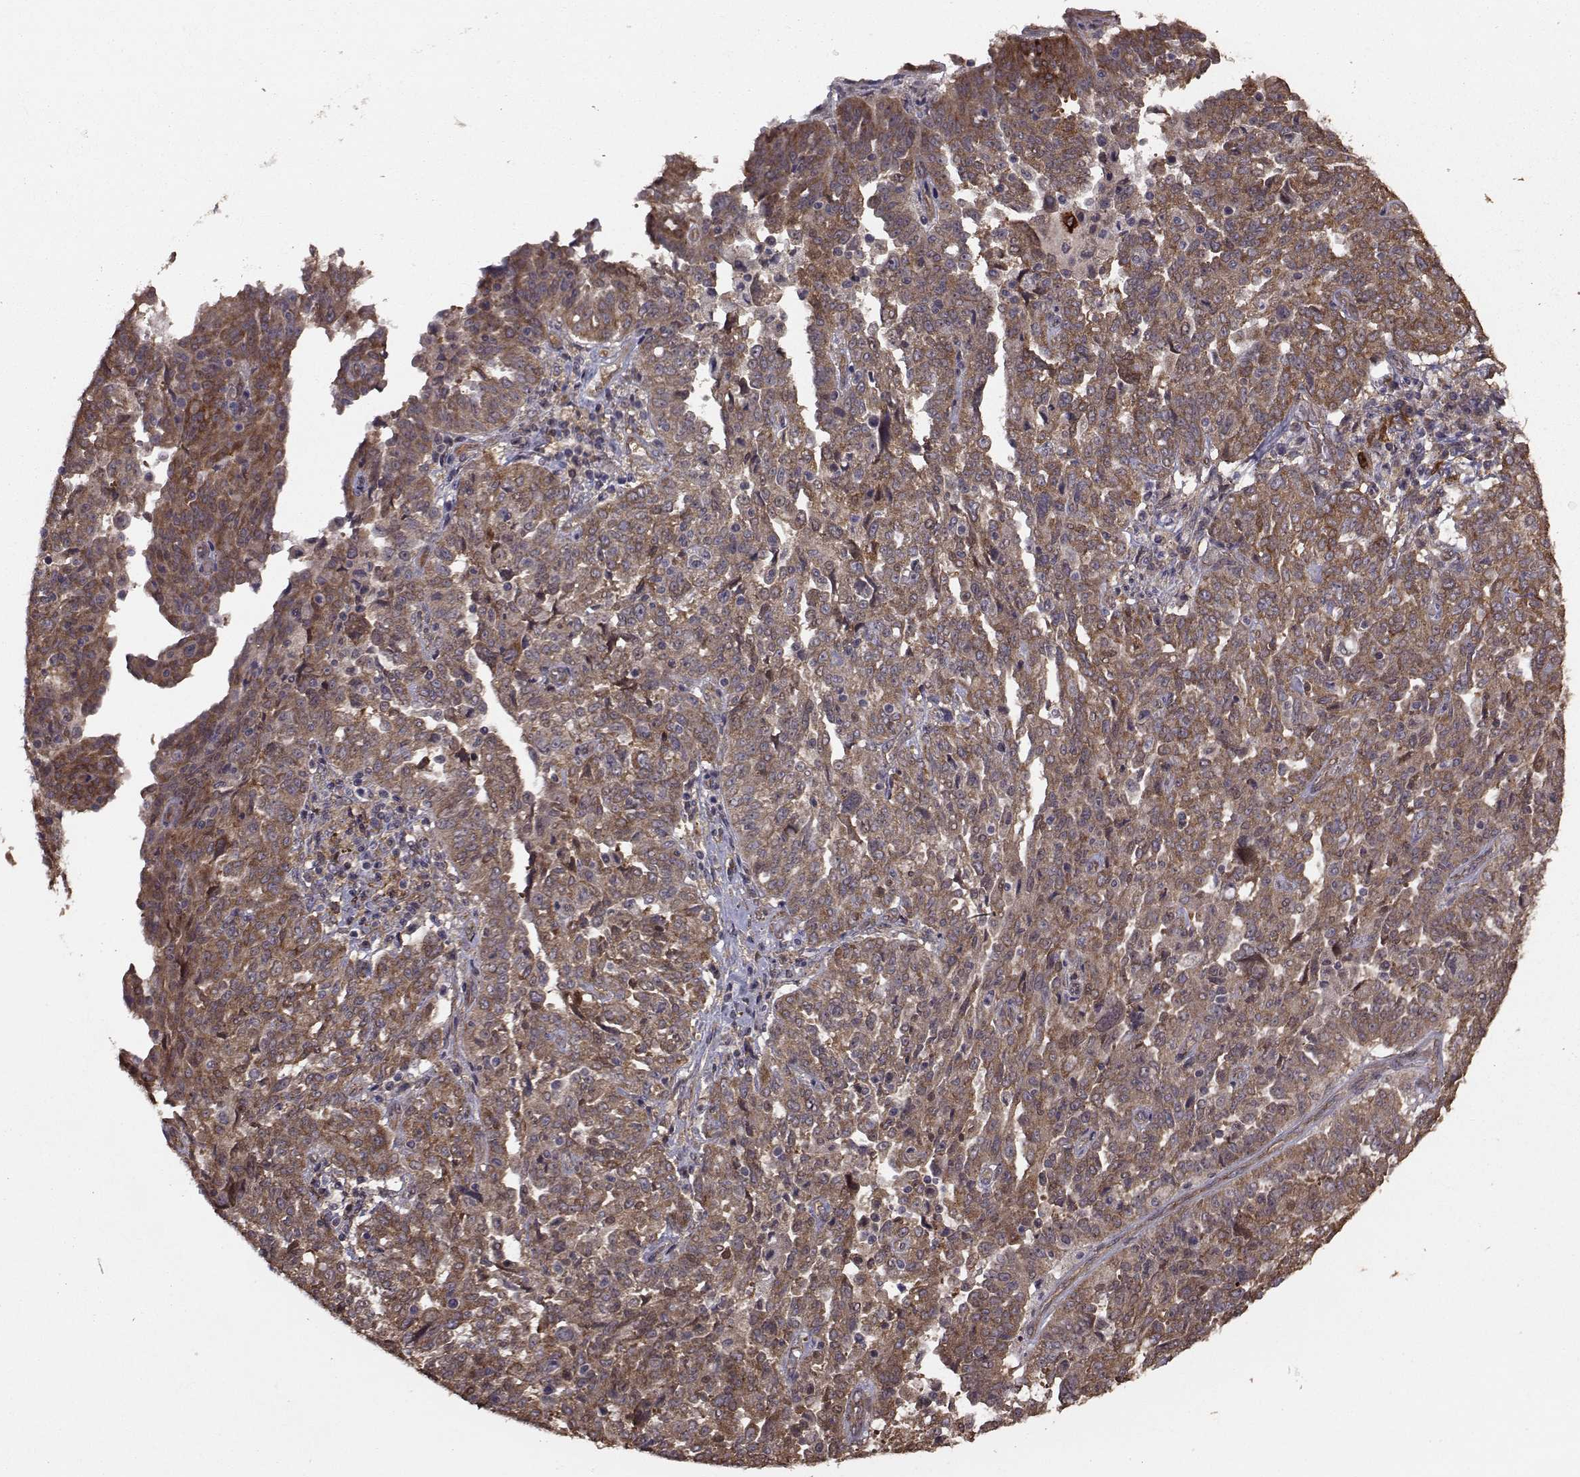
{"staining": {"intensity": "weak", "quantity": ">75%", "location": "cytoplasmic/membranous"}, "tissue": "ovarian cancer", "cell_type": "Tumor cells", "image_type": "cancer", "snomed": [{"axis": "morphology", "description": "Cystadenocarcinoma, serous, NOS"}, {"axis": "topography", "description": "Ovary"}], "caption": "Serous cystadenocarcinoma (ovarian) stained for a protein (brown) demonstrates weak cytoplasmic/membranous positive expression in approximately >75% of tumor cells.", "gene": "TRIP10", "patient": {"sex": "female", "age": 67}}